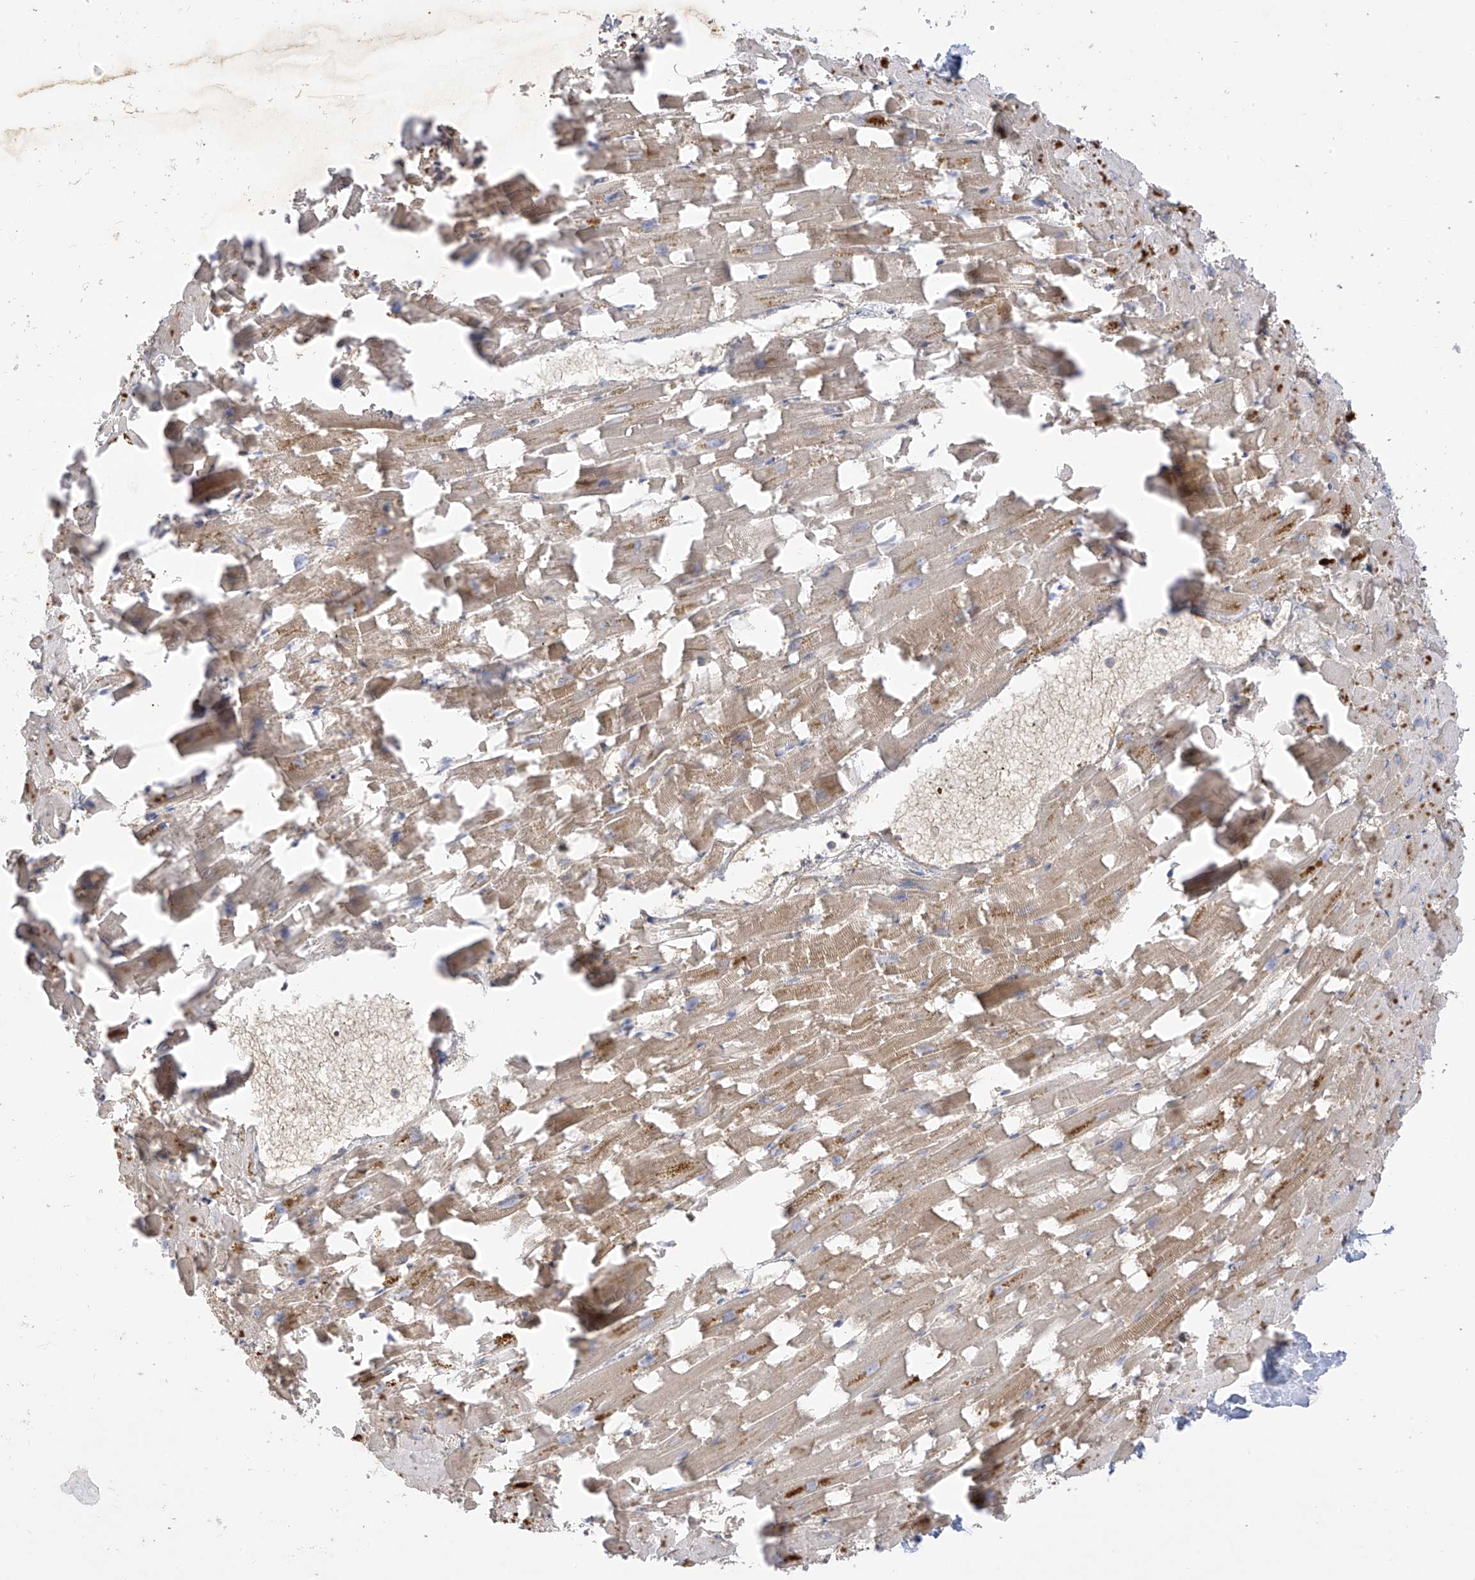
{"staining": {"intensity": "strong", "quantity": "25%-75%", "location": "cytoplasmic/membranous"}, "tissue": "heart muscle", "cell_type": "Cardiomyocytes", "image_type": "normal", "snomed": [{"axis": "morphology", "description": "Normal tissue, NOS"}, {"axis": "topography", "description": "Heart"}], "caption": "Heart muscle was stained to show a protein in brown. There is high levels of strong cytoplasmic/membranous expression in about 25%-75% of cardiomyocytes. The staining was performed using DAB (3,3'-diaminobenzidine) to visualize the protein expression in brown, while the nuclei were stained in blue with hematoxylin (Magnification: 20x).", "gene": "EIPR1", "patient": {"sex": "female", "age": 64}}